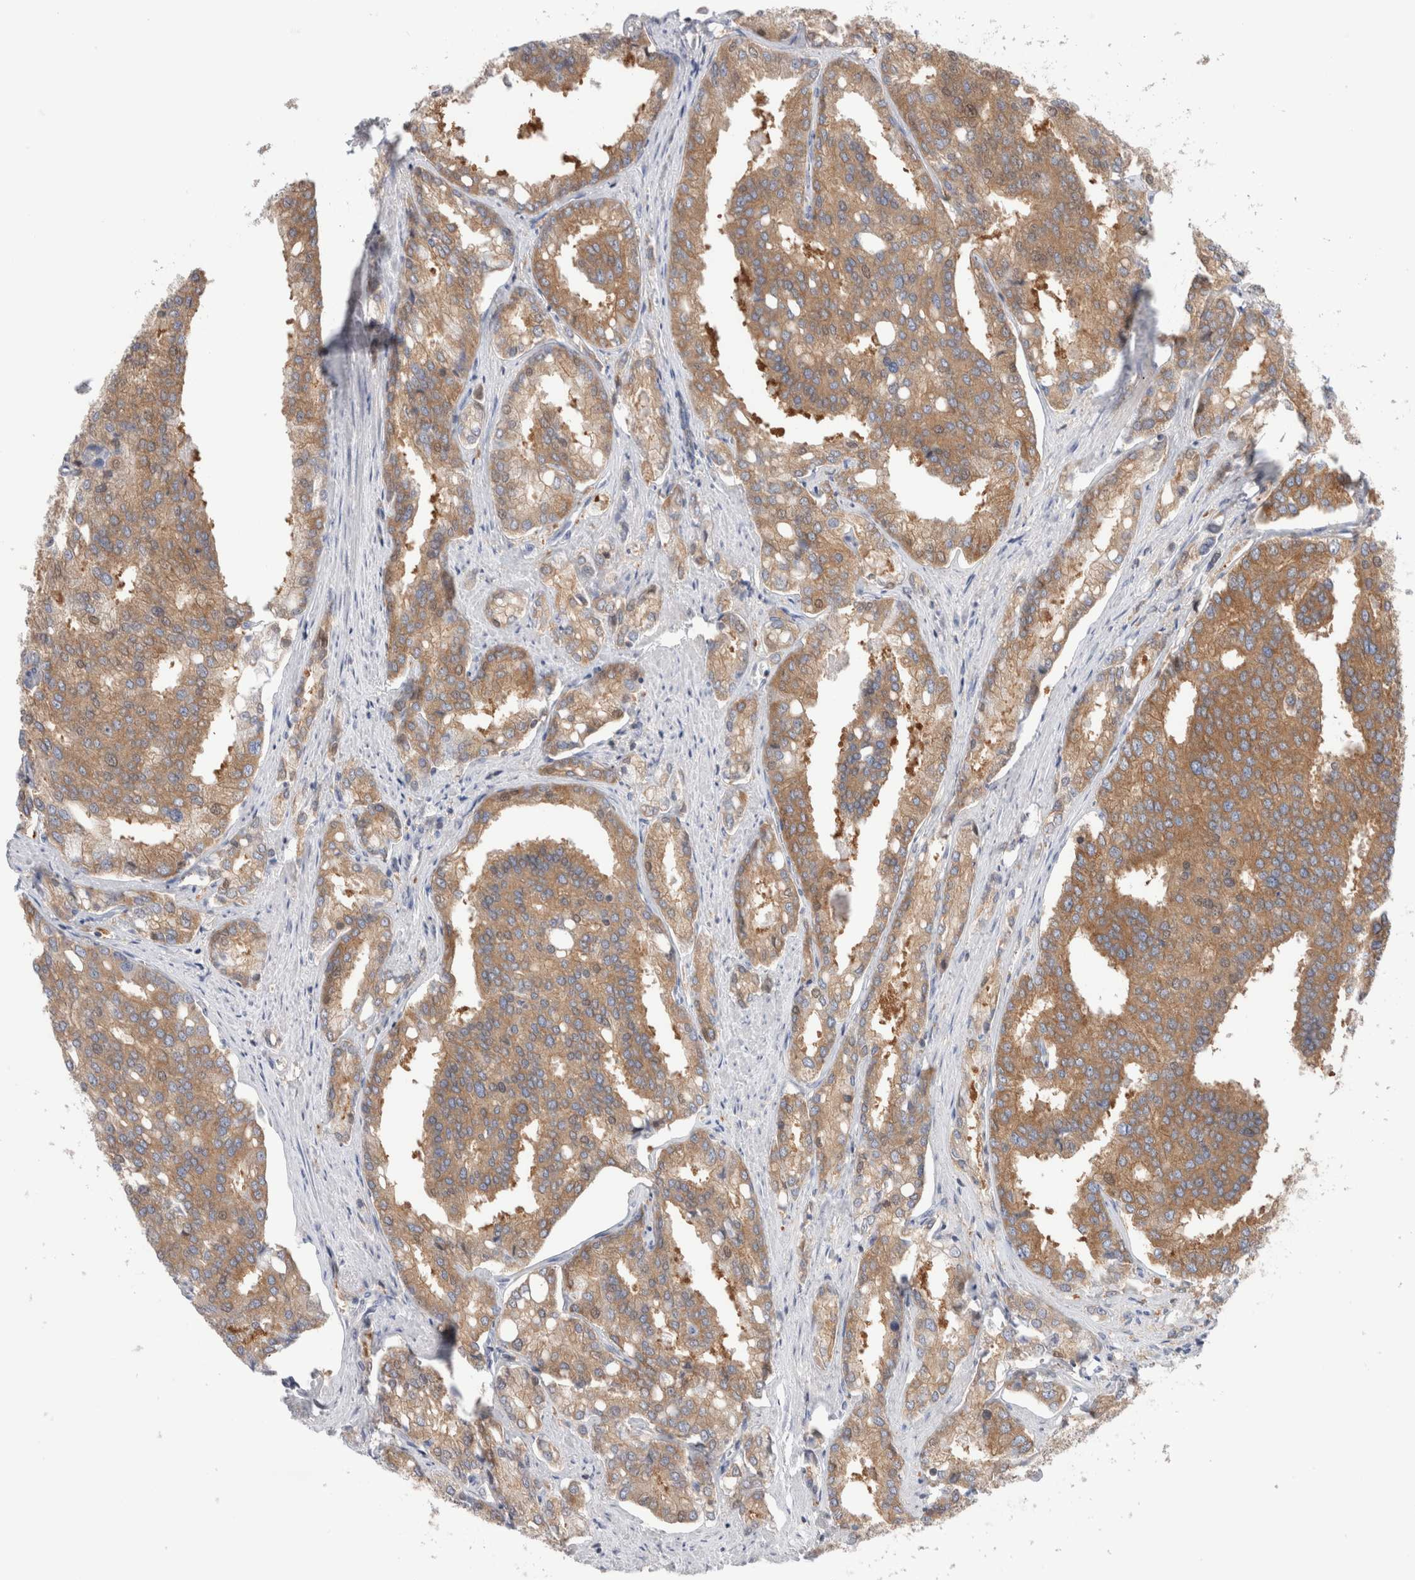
{"staining": {"intensity": "moderate", "quantity": ">75%", "location": "cytoplasmic/membranous"}, "tissue": "prostate cancer", "cell_type": "Tumor cells", "image_type": "cancer", "snomed": [{"axis": "morphology", "description": "Adenocarcinoma, High grade"}, {"axis": "topography", "description": "Prostate"}], "caption": "Approximately >75% of tumor cells in prostate cancer (adenocarcinoma (high-grade)) exhibit moderate cytoplasmic/membranous protein staining as visualized by brown immunohistochemical staining.", "gene": "KLHL14", "patient": {"sex": "male", "age": 50}}